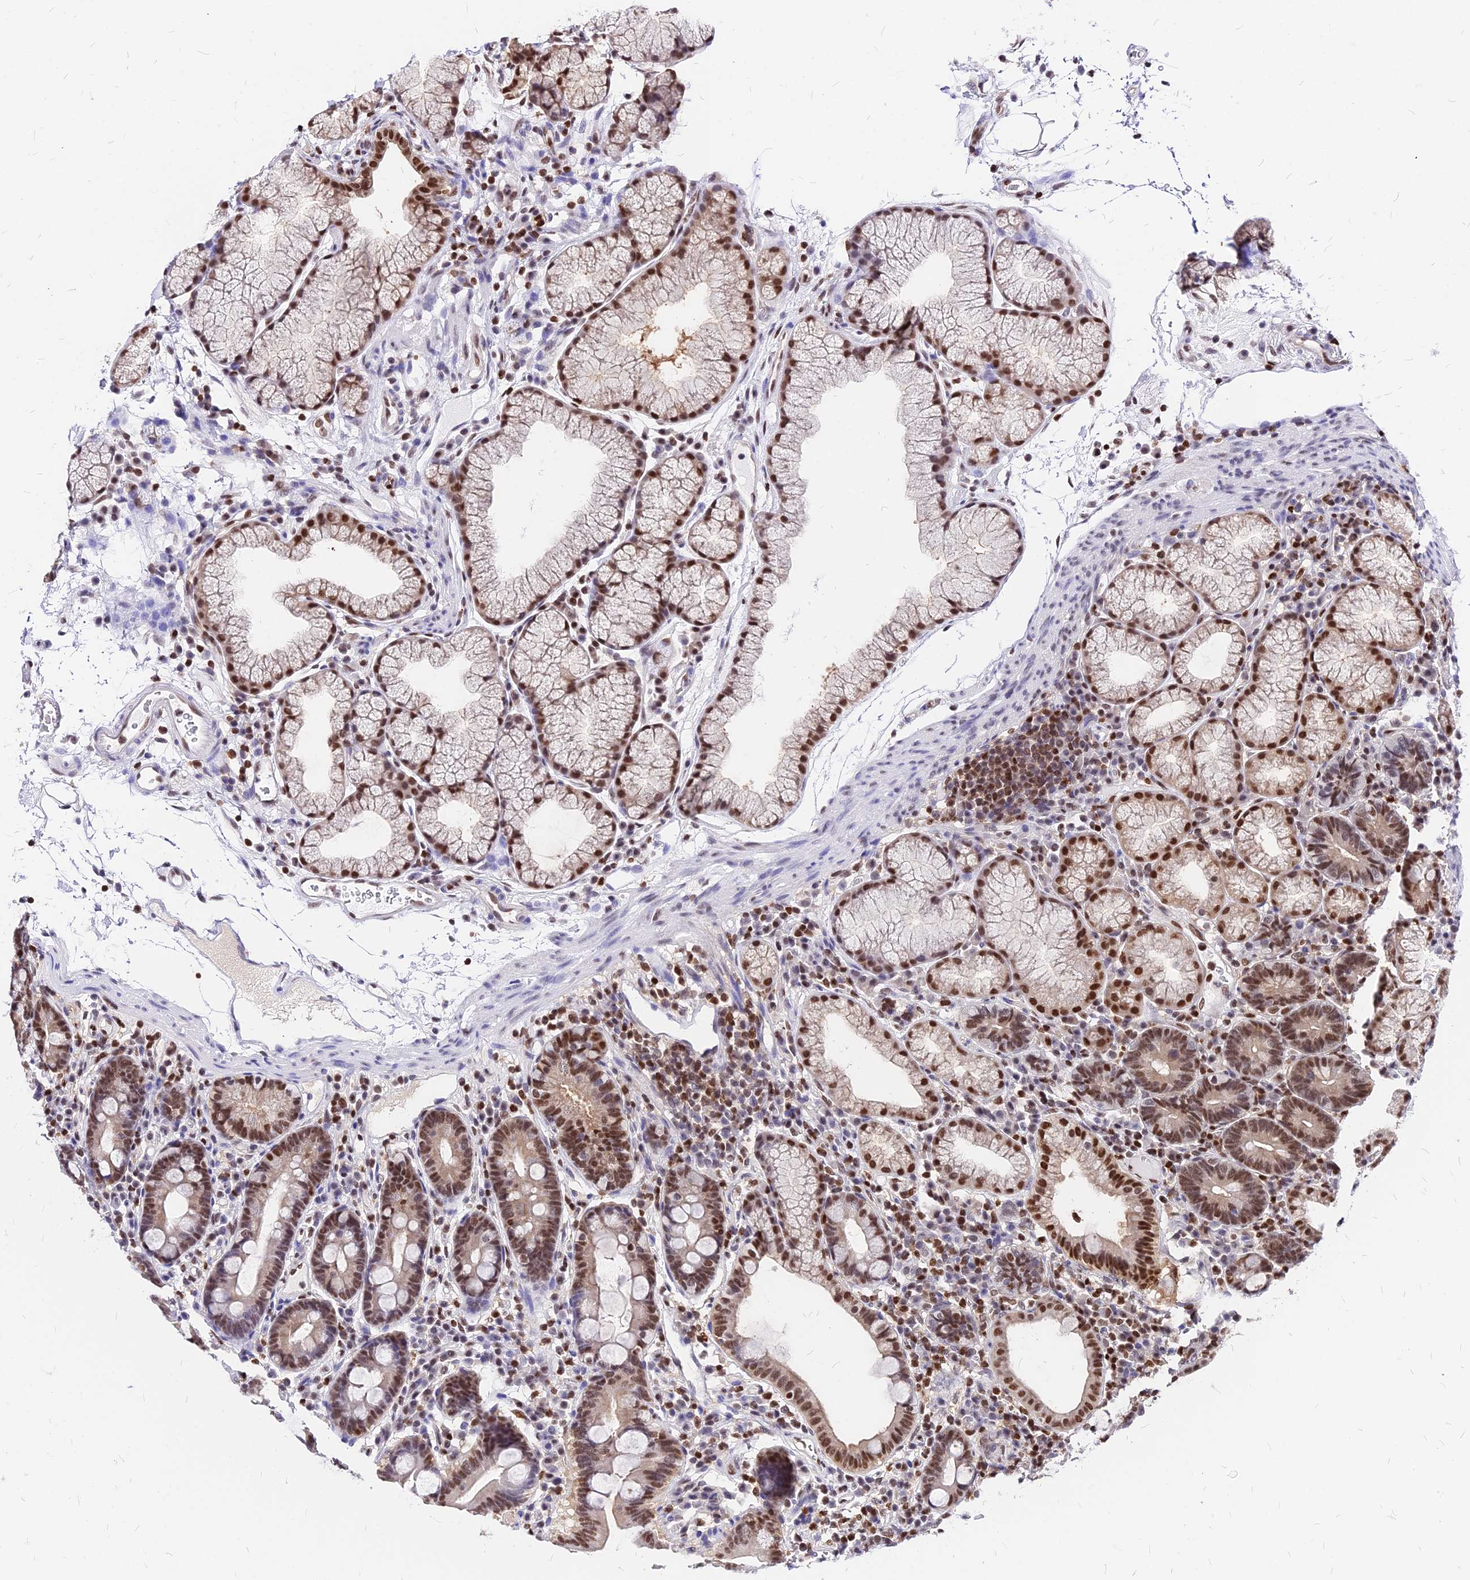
{"staining": {"intensity": "strong", "quantity": "25%-75%", "location": "nuclear"}, "tissue": "duodenum", "cell_type": "Glandular cells", "image_type": "normal", "snomed": [{"axis": "morphology", "description": "Normal tissue, NOS"}, {"axis": "topography", "description": "Duodenum"}], "caption": "The micrograph displays a brown stain indicating the presence of a protein in the nuclear of glandular cells in duodenum. (brown staining indicates protein expression, while blue staining denotes nuclei).", "gene": "PAXX", "patient": {"sex": "male", "age": 54}}